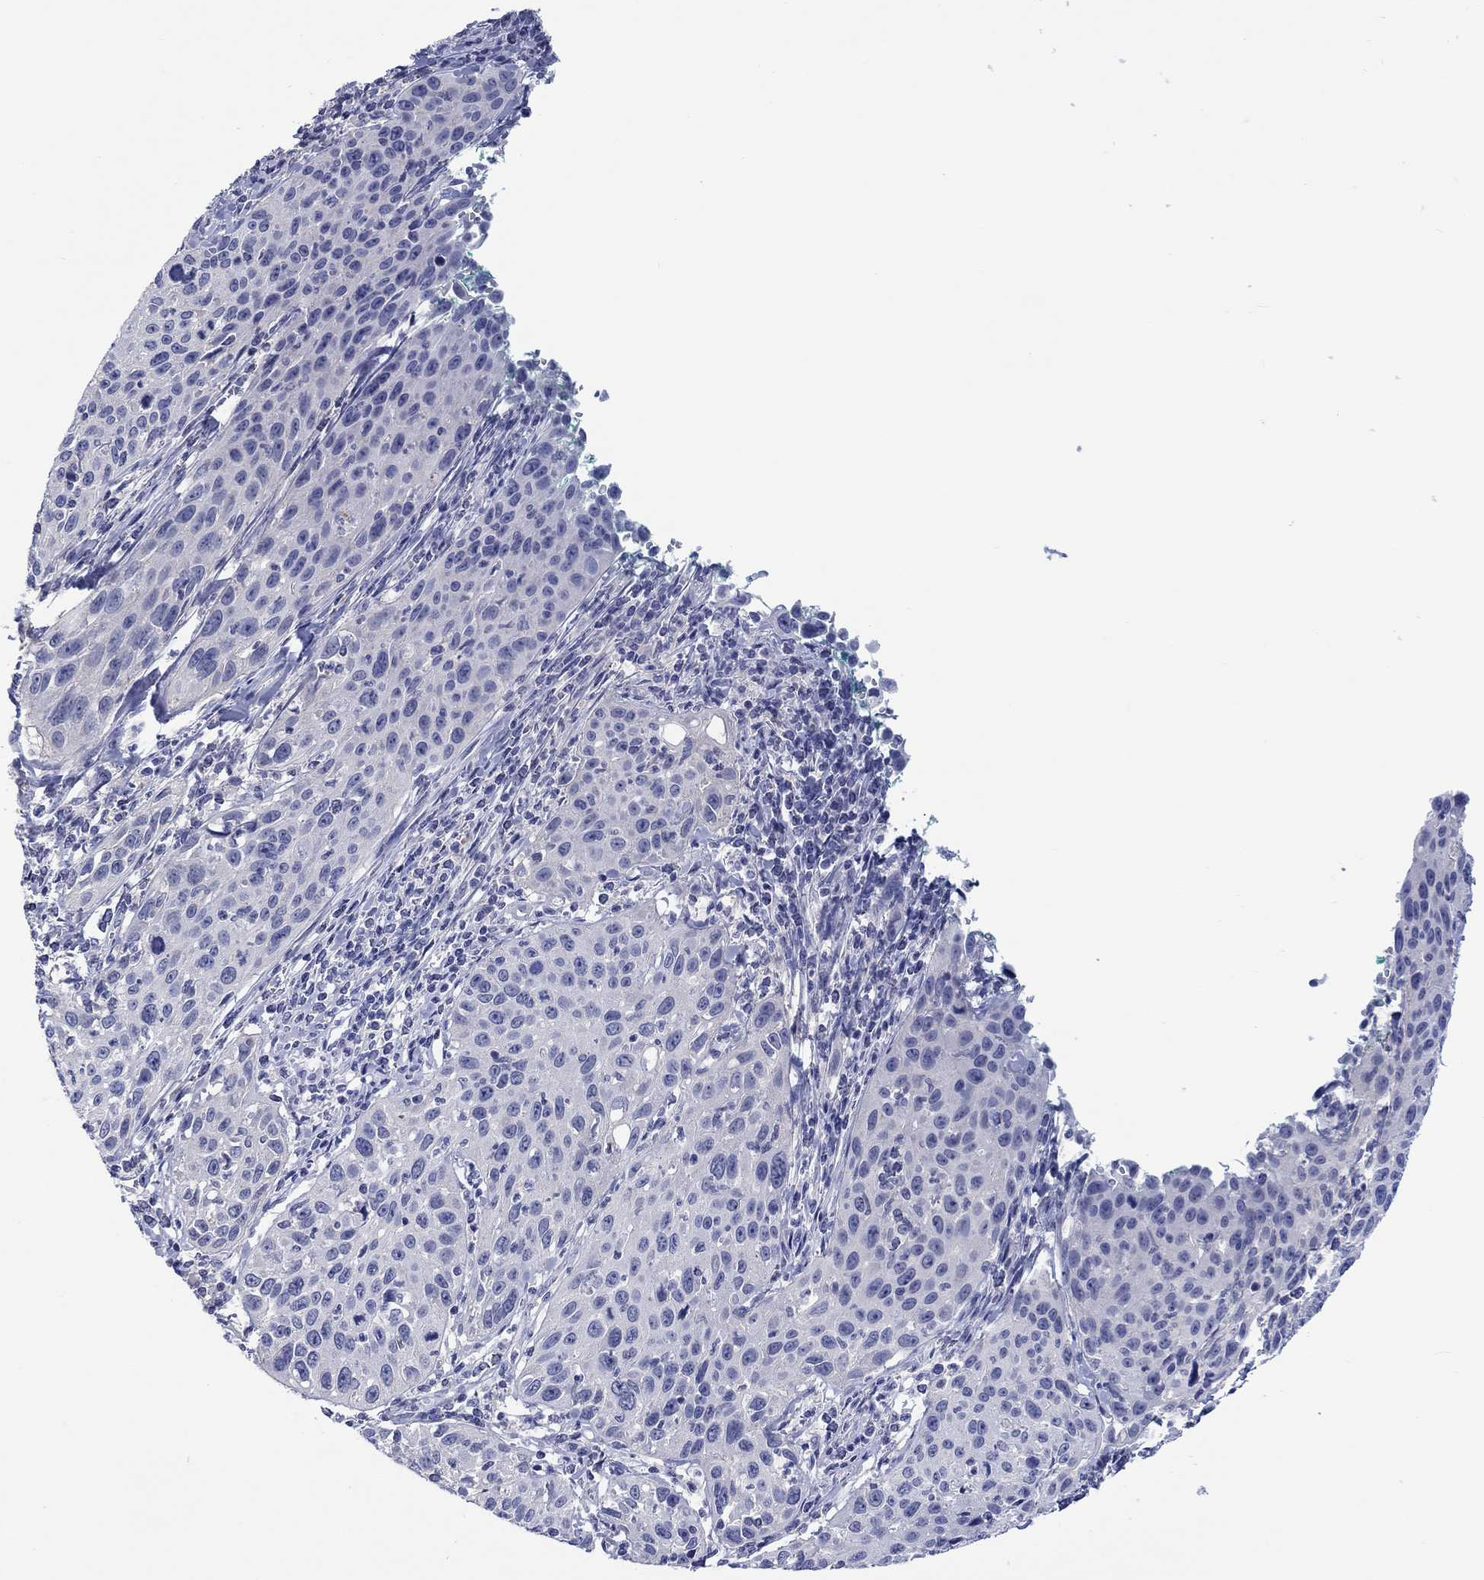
{"staining": {"intensity": "negative", "quantity": "none", "location": "none"}, "tissue": "cervical cancer", "cell_type": "Tumor cells", "image_type": "cancer", "snomed": [{"axis": "morphology", "description": "Squamous cell carcinoma, NOS"}, {"axis": "topography", "description": "Cervix"}], "caption": "Immunohistochemistry (IHC) histopathology image of cervical cancer stained for a protein (brown), which reveals no positivity in tumor cells.", "gene": "TOMM20L", "patient": {"sex": "female", "age": 26}}